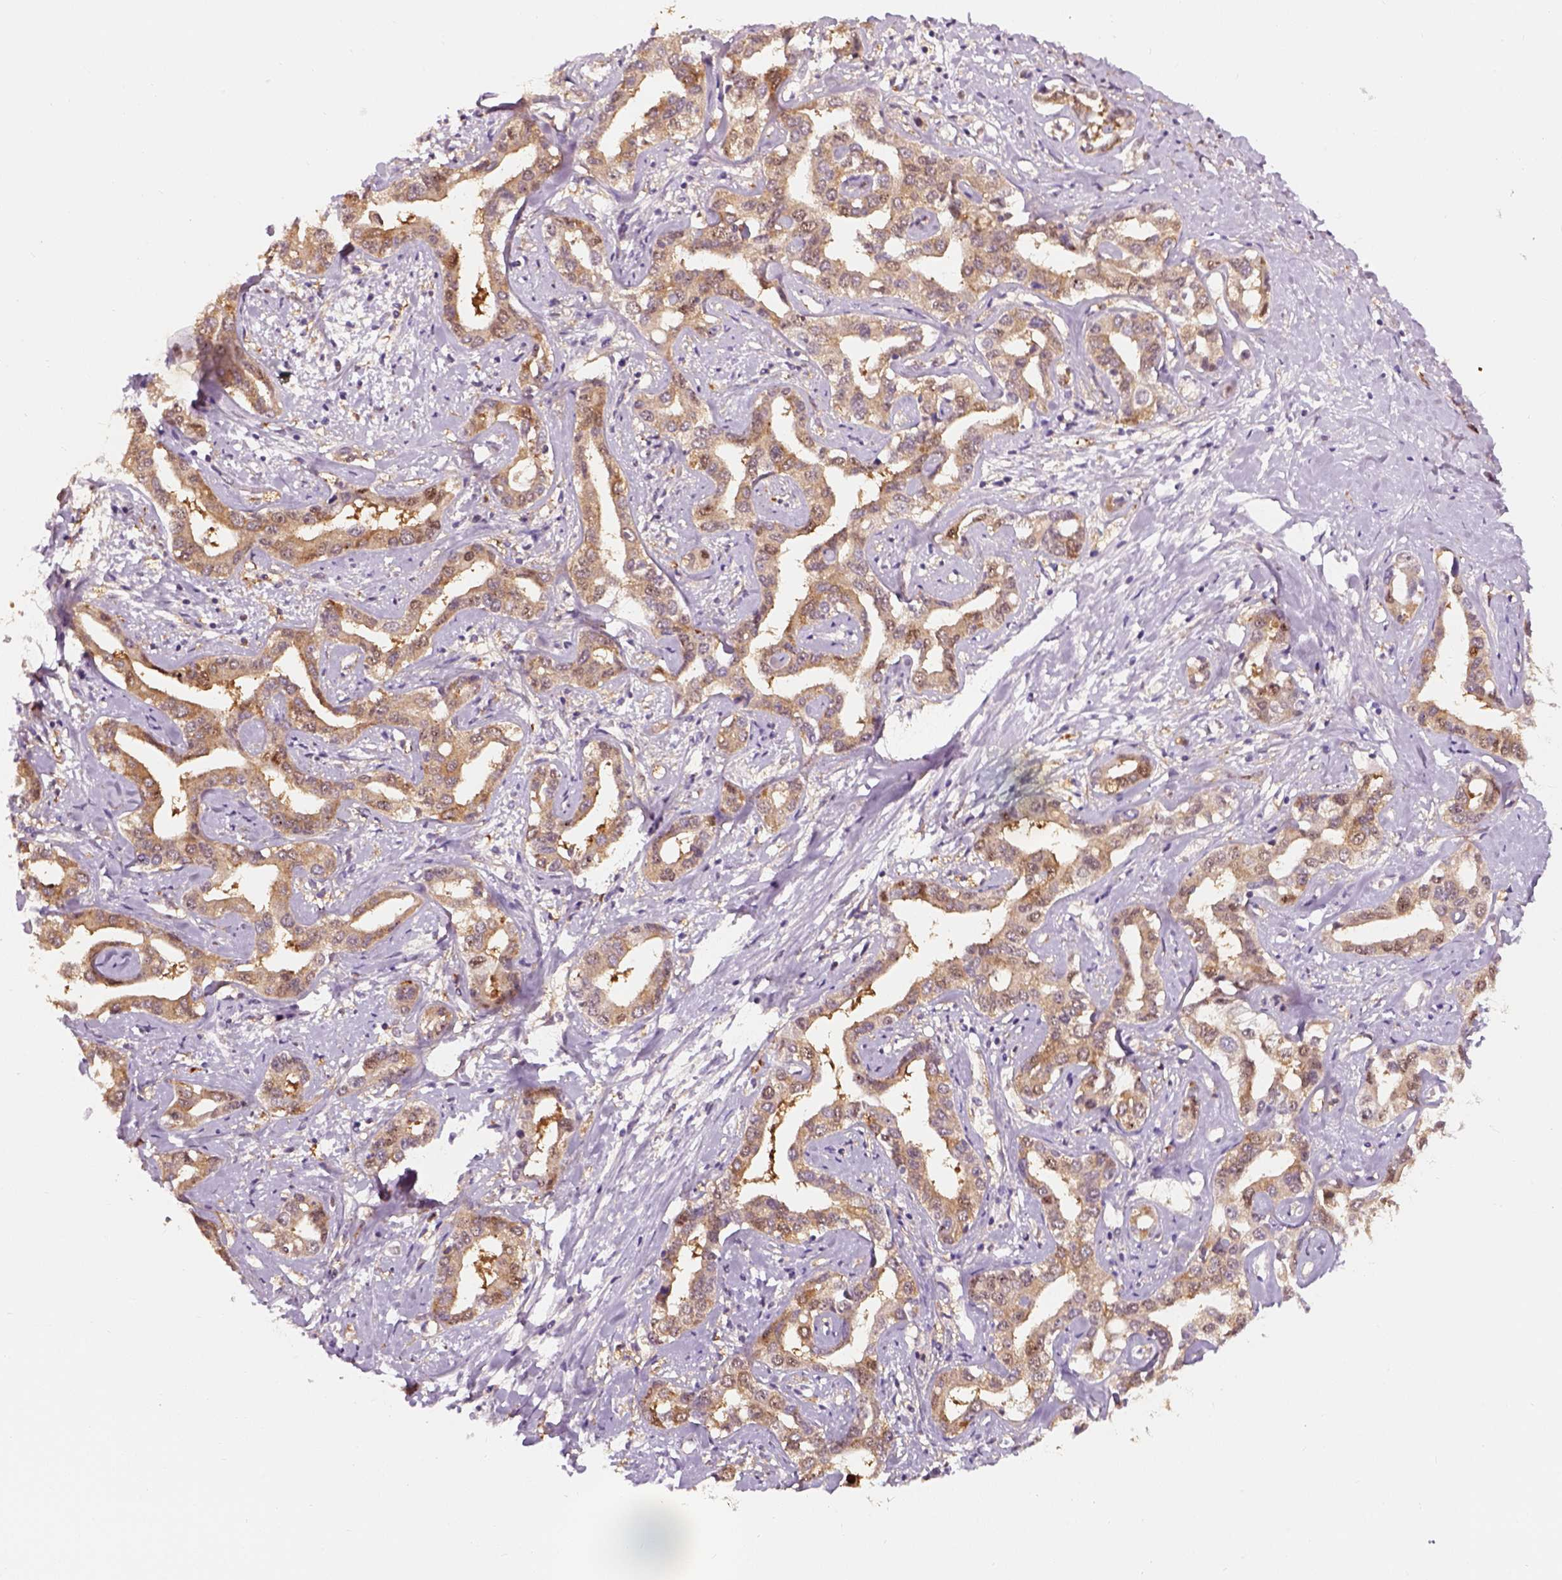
{"staining": {"intensity": "moderate", "quantity": ">75%", "location": "cytoplasmic/membranous"}, "tissue": "liver cancer", "cell_type": "Tumor cells", "image_type": "cancer", "snomed": [{"axis": "morphology", "description": "Cholangiocarcinoma"}, {"axis": "topography", "description": "Liver"}], "caption": "Immunohistochemical staining of liver cancer (cholangiocarcinoma) demonstrates medium levels of moderate cytoplasmic/membranous protein positivity in approximately >75% of tumor cells. (Brightfield microscopy of DAB IHC at high magnification).", "gene": "SQSTM1", "patient": {"sex": "male", "age": 59}}